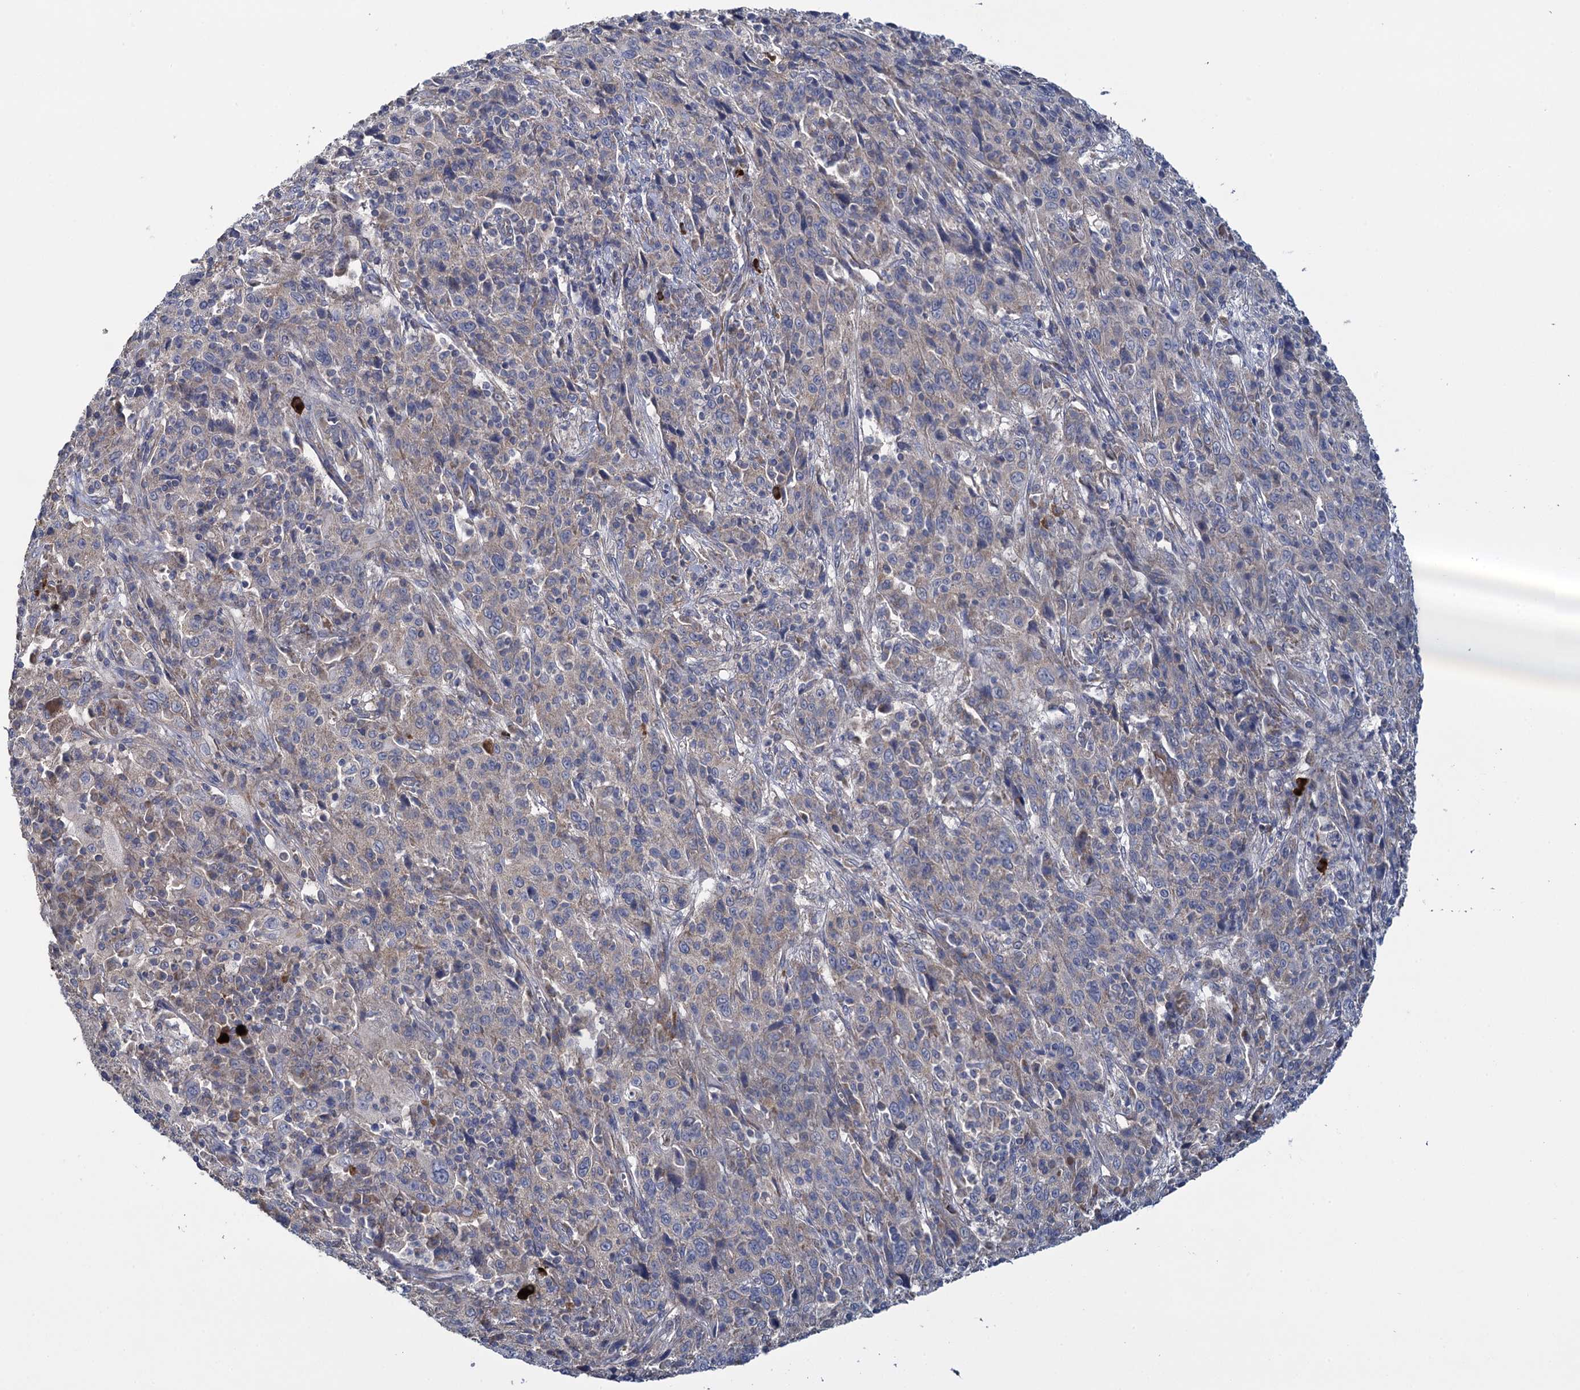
{"staining": {"intensity": "weak", "quantity": ">75%", "location": "cytoplasmic/membranous"}, "tissue": "cervical cancer", "cell_type": "Tumor cells", "image_type": "cancer", "snomed": [{"axis": "morphology", "description": "Squamous cell carcinoma, NOS"}, {"axis": "topography", "description": "Cervix"}], "caption": "This micrograph displays immunohistochemistry (IHC) staining of cervical cancer, with low weak cytoplasmic/membranous positivity in approximately >75% of tumor cells.", "gene": "GSTM2", "patient": {"sex": "female", "age": 46}}